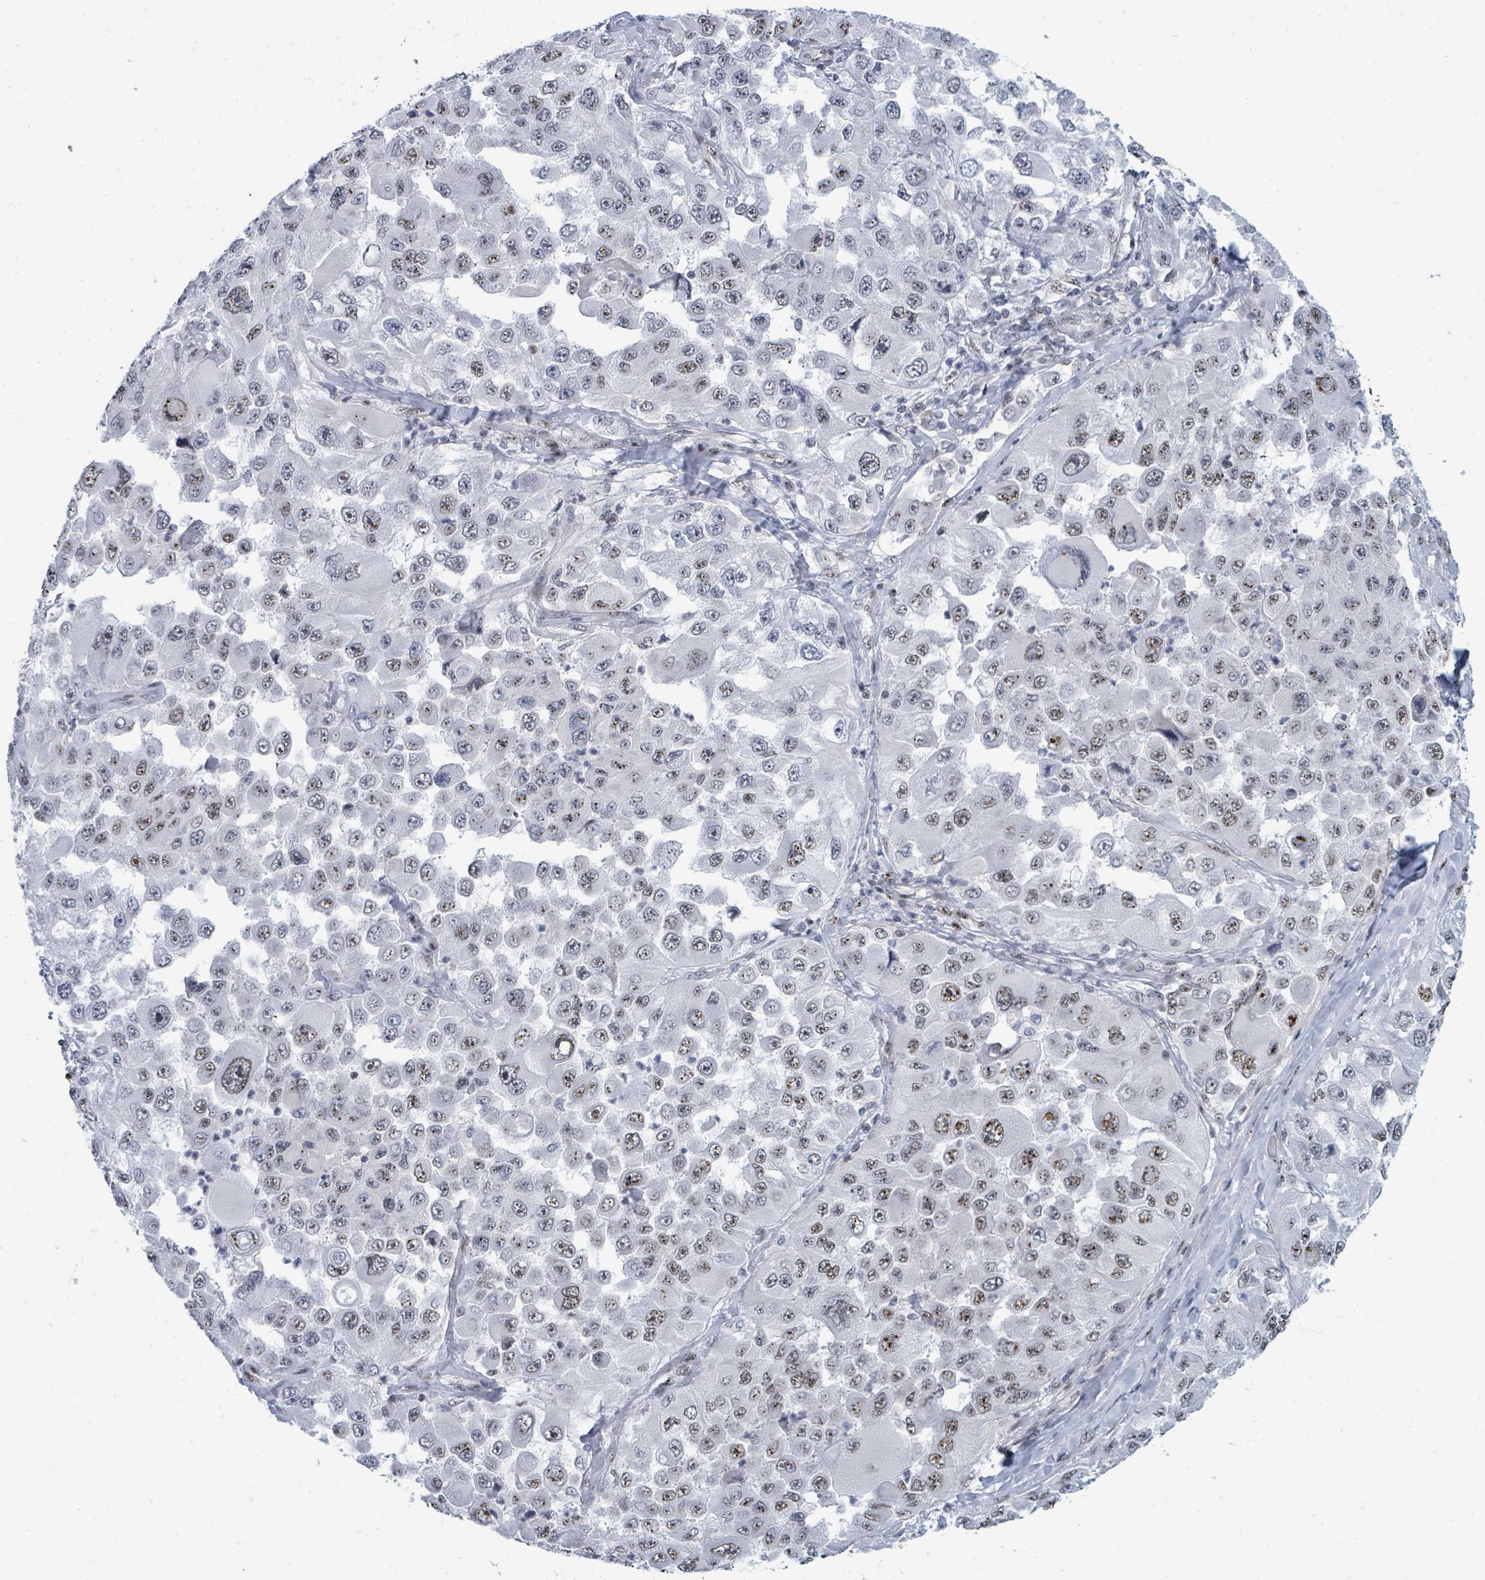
{"staining": {"intensity": "moderate", "quantity": "<25%", "location": "nuclear"}, "tissue": "melanoma", "cell_type": "Tumor cells", "image_type": "cancer", "snomed": [{"axis": "morphology", "description": "Malignant melanoma, Metastatic site"}, {"axis": "topography", "description": "Lymph node"}], "caption": "Melanoma stained with a brown dye shows moderate nuclear positive positivity in approximately <25% of tumor cells.", "gene": "SUMO4", "patient": {"sex": "male", "age": 62}}